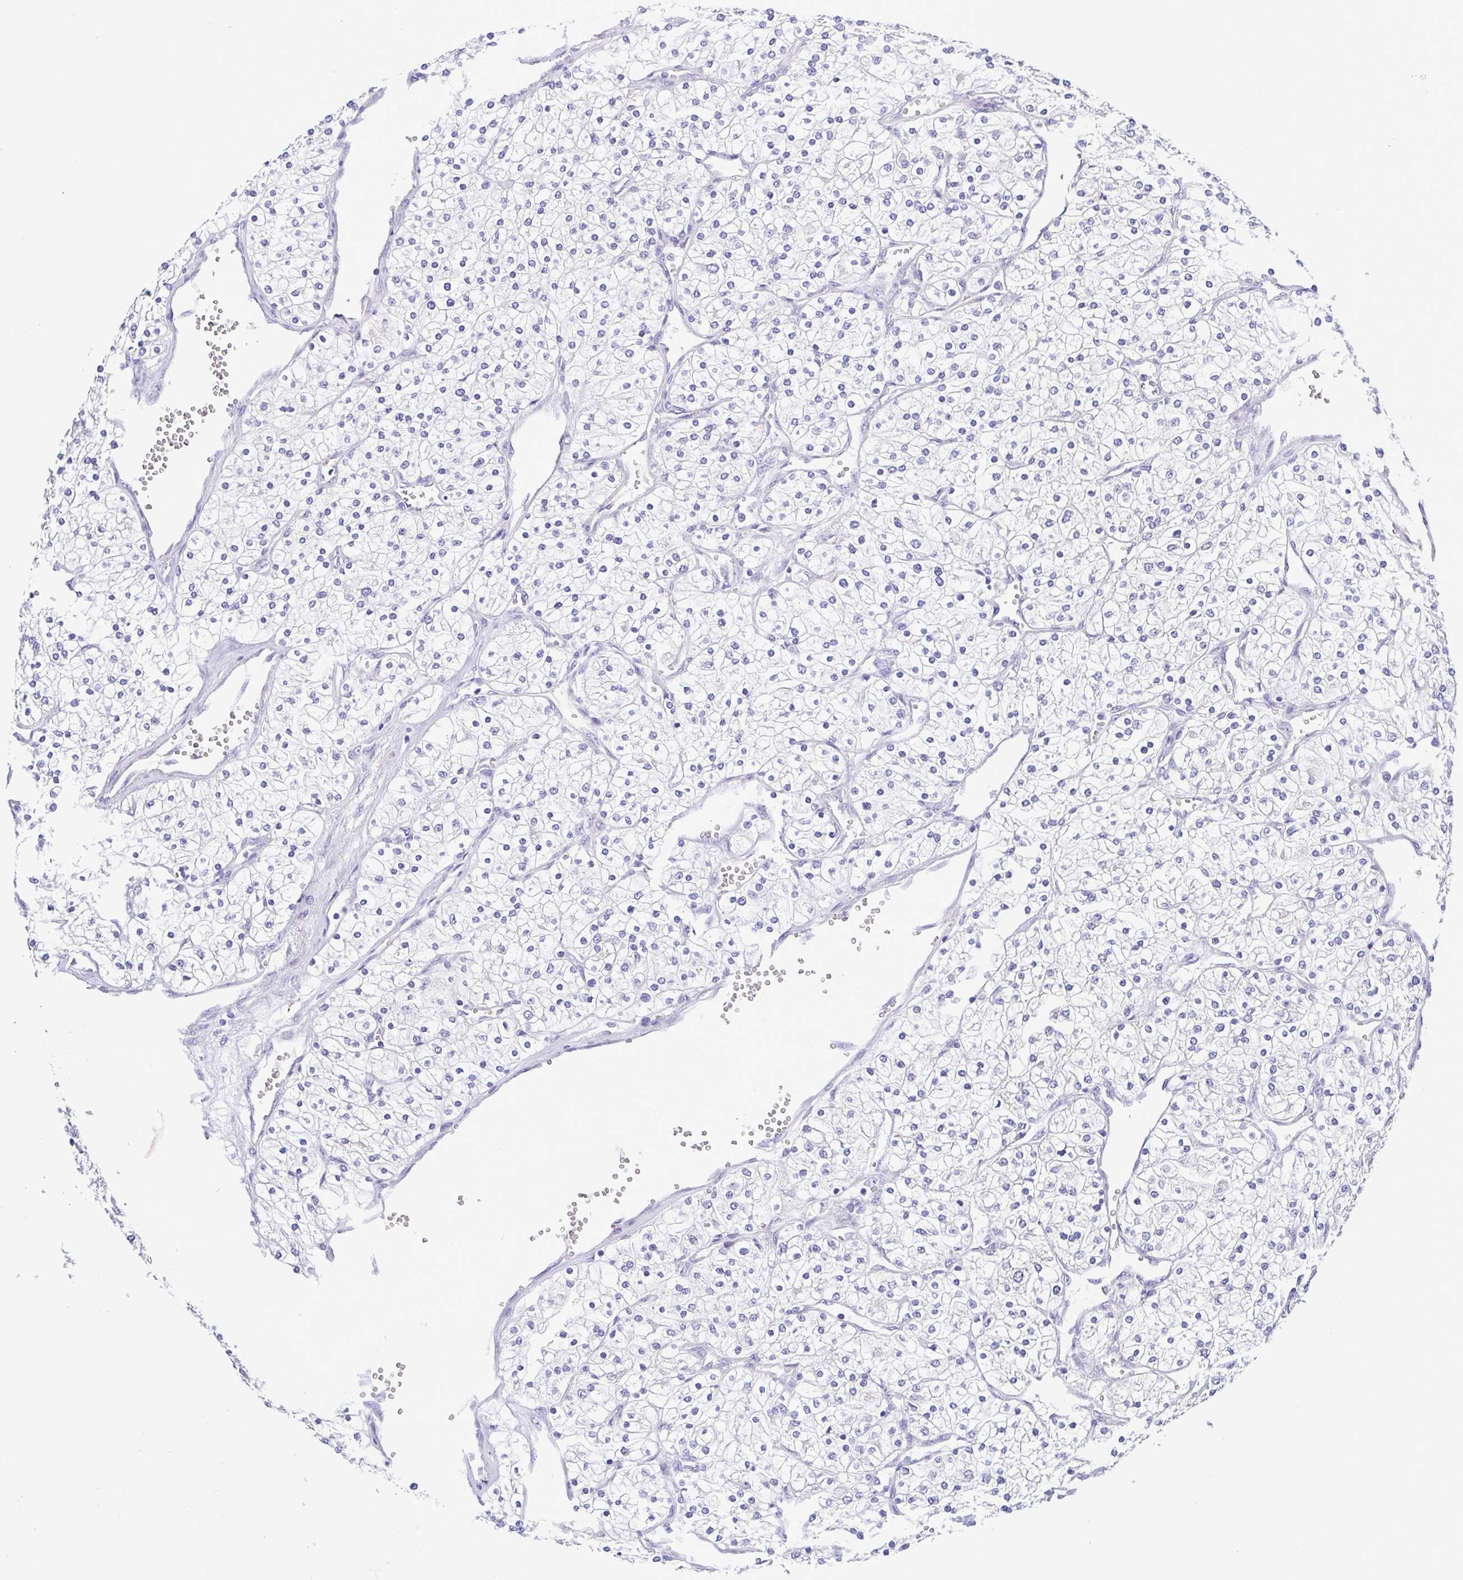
{"staining": {"intensity": "negative", "quantity": "none", "location": "none"}, "tissue": "renal cancer", "cell_type": "Tumor cells", "image_type": "cancer", "snomed": [{"axis": "morphology", "description": "Adenocarcinoma, NOS"}, {"axis": "topography", "description": "Kidney"}], "caption": "High power microscopy micrograph of an immunohistochemistry (IHC) histopathology image of adenocarcinoma (renal), revealing no significant staining in tumor cells.", "gene": "TIPIN", "patient": {"sex": "male", "age": 80}}